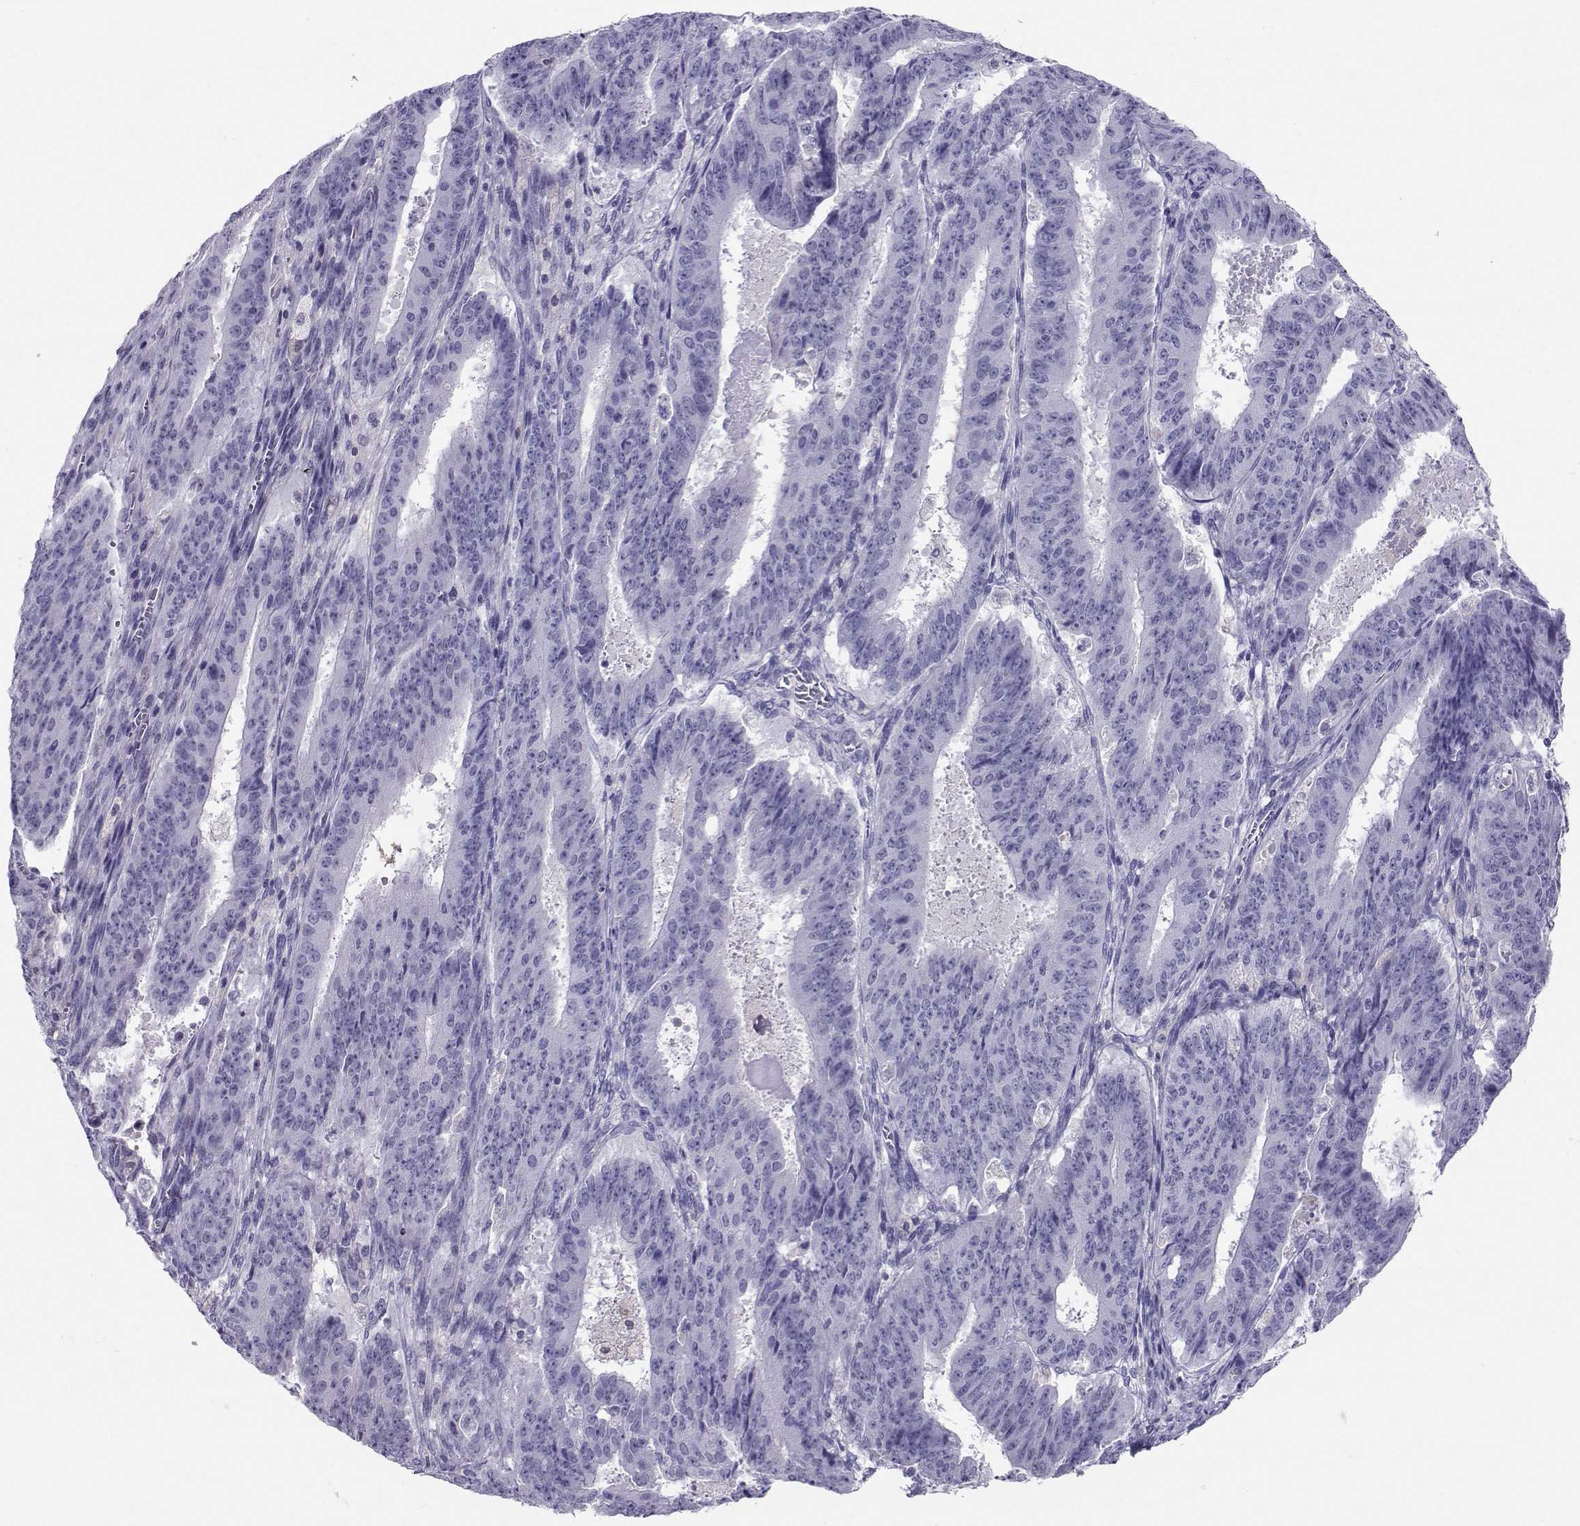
{"staining": {"intensity": "negative", "quantity": "none", "location": "none"}, "tissue": "ovarian cancer", "cell_type": "Tumor cells", "image_type": "cancer", "snomed": [{"axis": "morphology", "description": "Carcinoma, endometroid"}, {"axis": "topography", "description": "Ovary"}], "caption": "Endometroid carcinoma (ovarian) was stained to show a protein in brown. There is no significant staining in tumor cells.", "gene": "PGK1", "patient": {"sex": "female", "age": 42}}